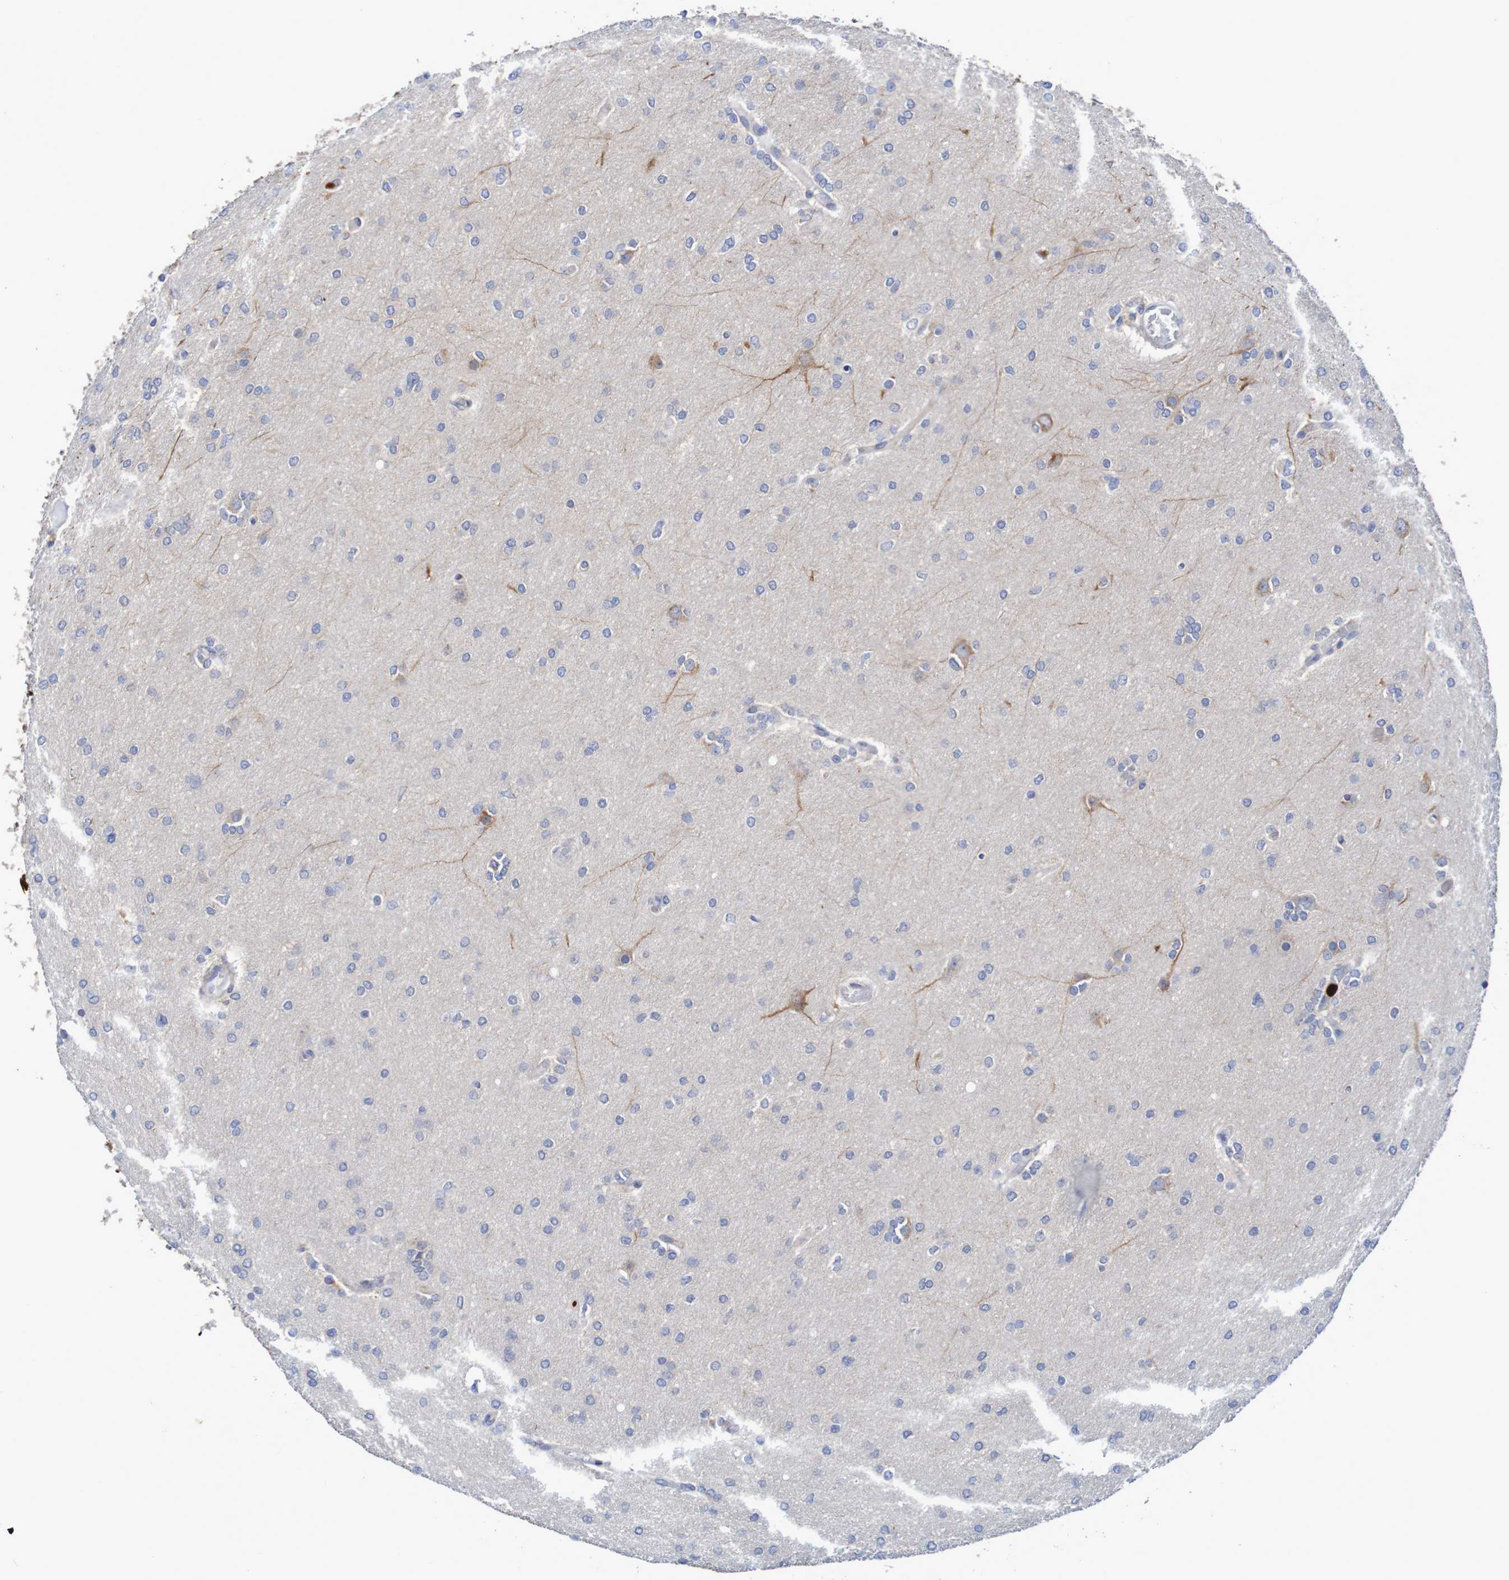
{"staining": {"intensity": "negative", "quantity": "none", "location": "none"}, "tissue": "glioma", "cell_type": "Tumor cells", "image_type": "cancer", "snomed": [{"axis": "morphology", "description": "Glioma, malignant, High grade"}, {"axis": "topography", "description": "Cerebral cortex"}], "caption": "Immunohistochemical staining of malignant high-grade glioma exhibits no significant staining in tumor cells.", "gene": "PARP4", "patient": {"sex": "female", "age": 36}}